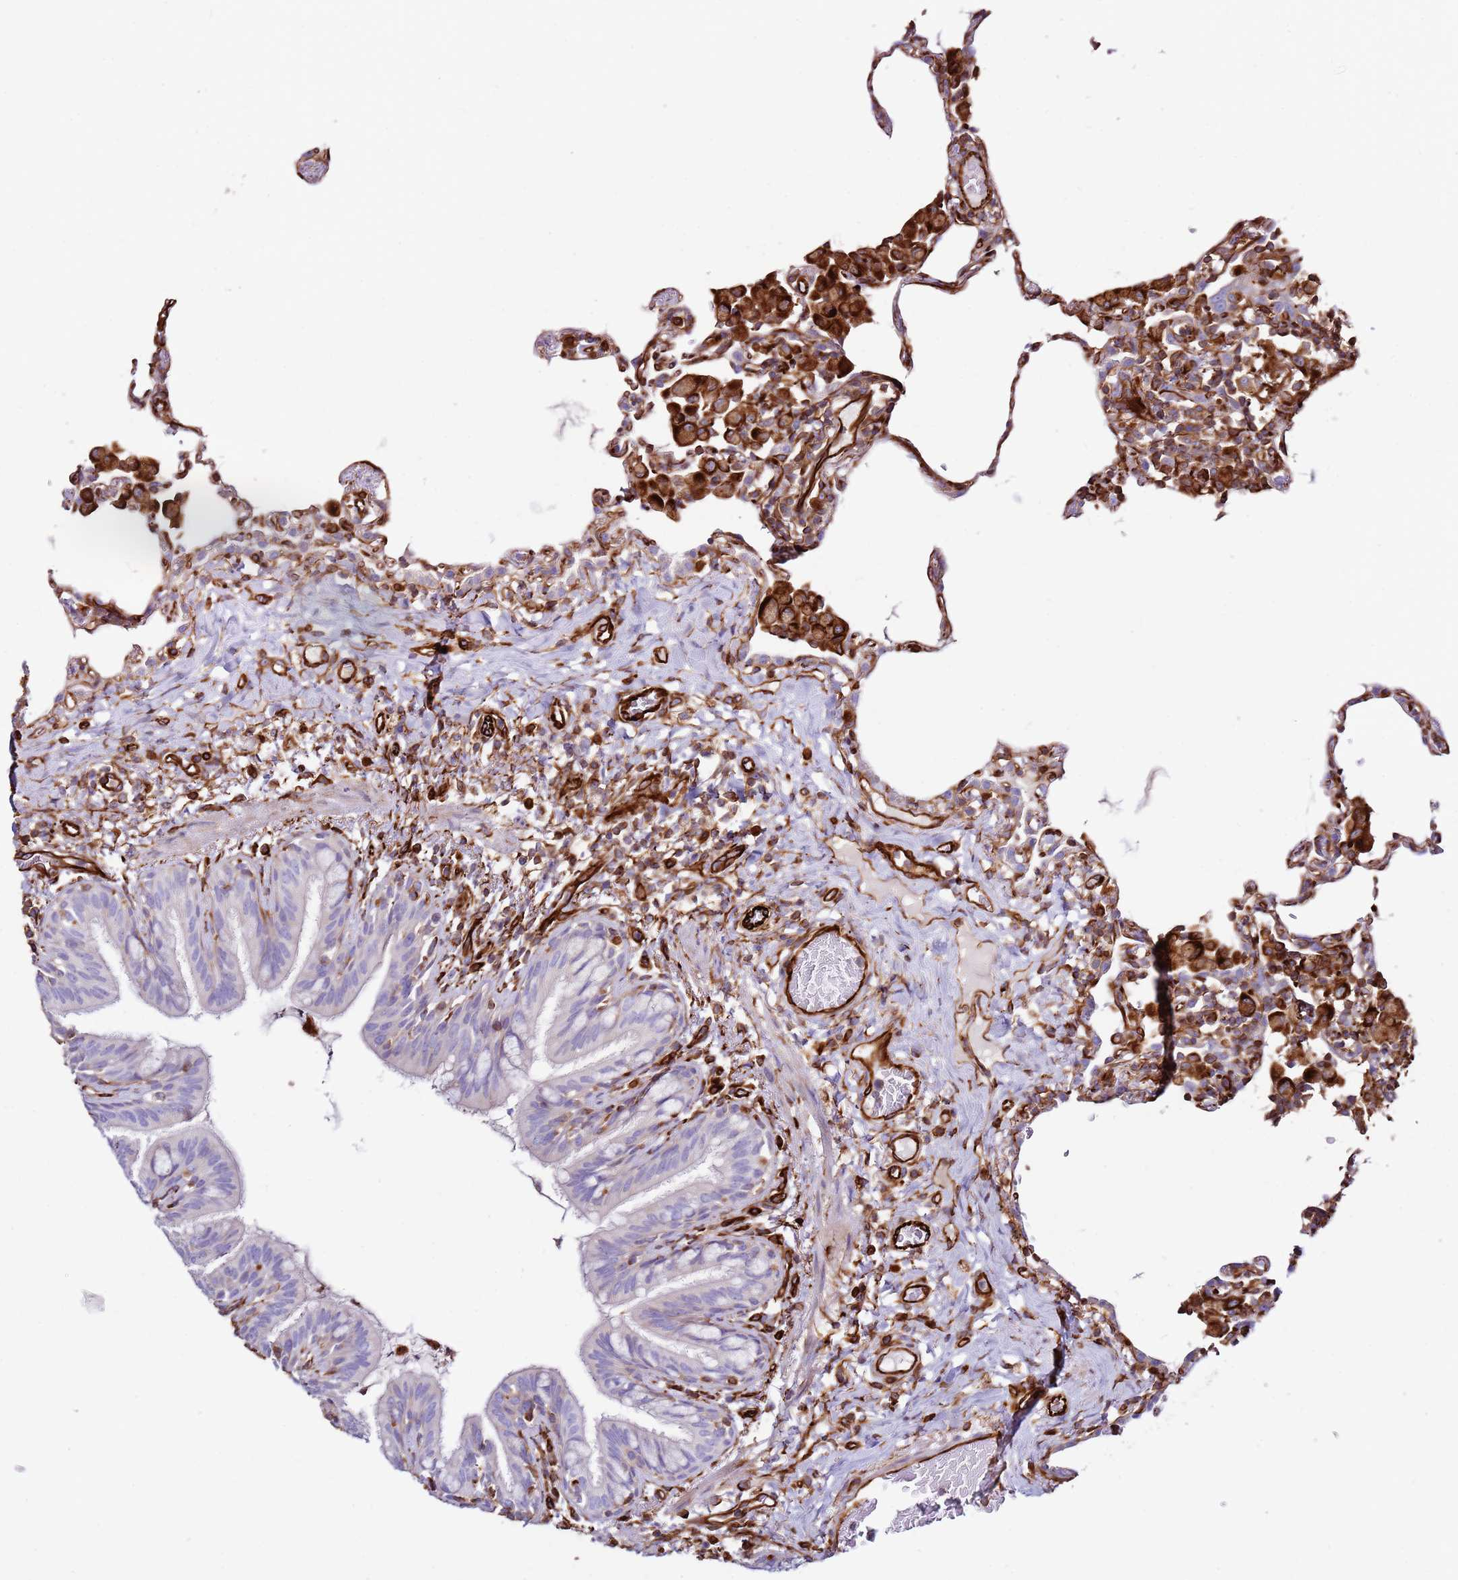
{"staining": {"intensity": "moderate", "quantity": "25%-75%", "location": "cytoplasmic/membranous"}, "tissue": "lung", "cell_type": "Alveolar cells", "image_type": "normal", "snomed": [{"axis": "morphology", "description": "Normal tissue, NOS"}, {"axis": "topography", "description": "Lung"}], "caption": "Immunohistochemistry photomicrograph of normal lung: lung stained using immunohistochemistry shows medium levels of moderate protein expression localized specifically in the cytoplasmic/membranous of alveolar cells, appearing as a cytoplasmic/membranous brown color.", "gene": "MRGPRE", "patient": {"sex": "female", "age": 57}}